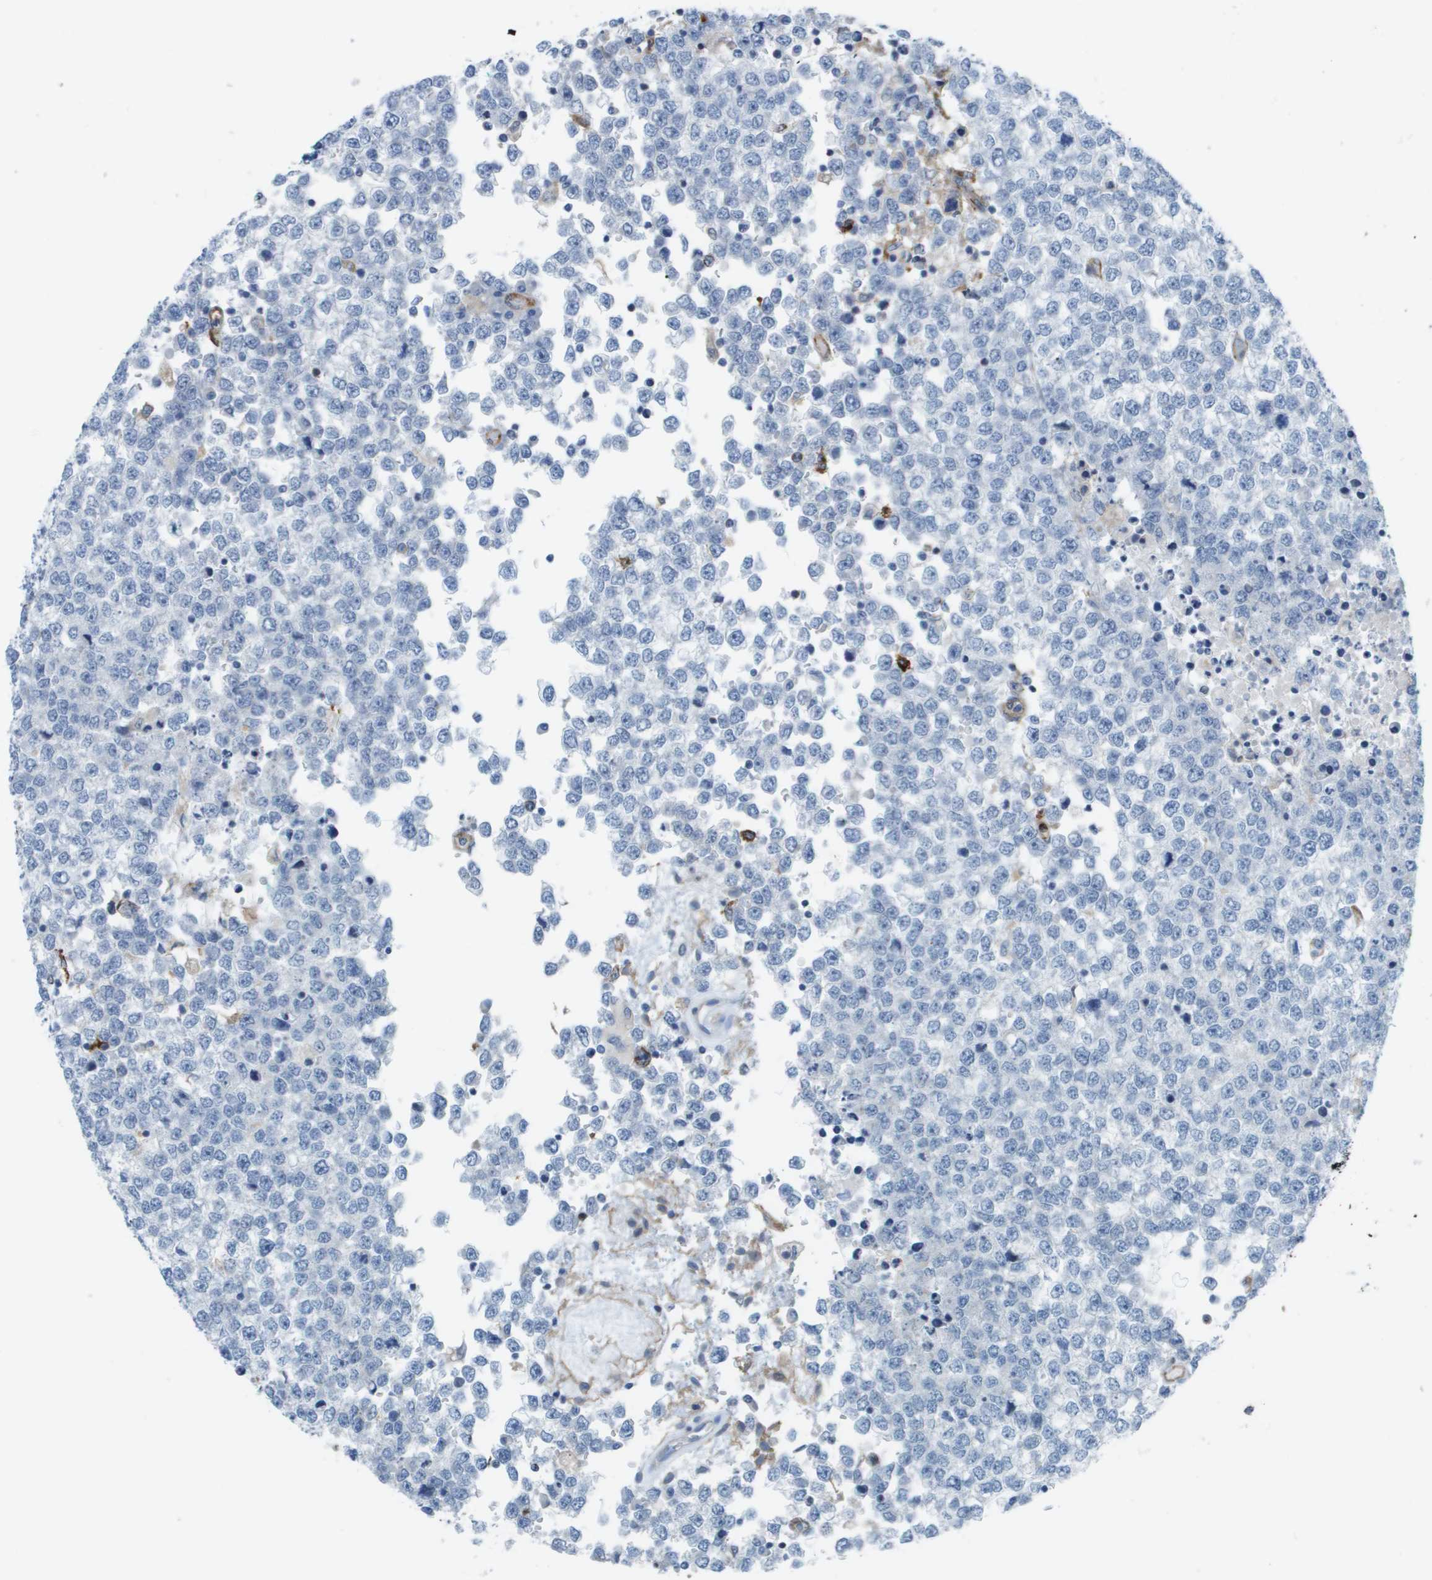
{"staining": {"intensity": "negative", "quantity": "none", "location": "none"}, "tissue": "testis cancer", "cell_type": "Tumor cells", "image_type": "cancer", "snomed": [{"axis": "morphology", "description": "Seminoma, NOS"}, {"axis": "topography", "description": "Testis"}], "caption": "Tumor cells are negative for brown protein staining in testis seminoma.", "gene": "ZBTB43", "patient": {"sex": "male", "age": 65}}